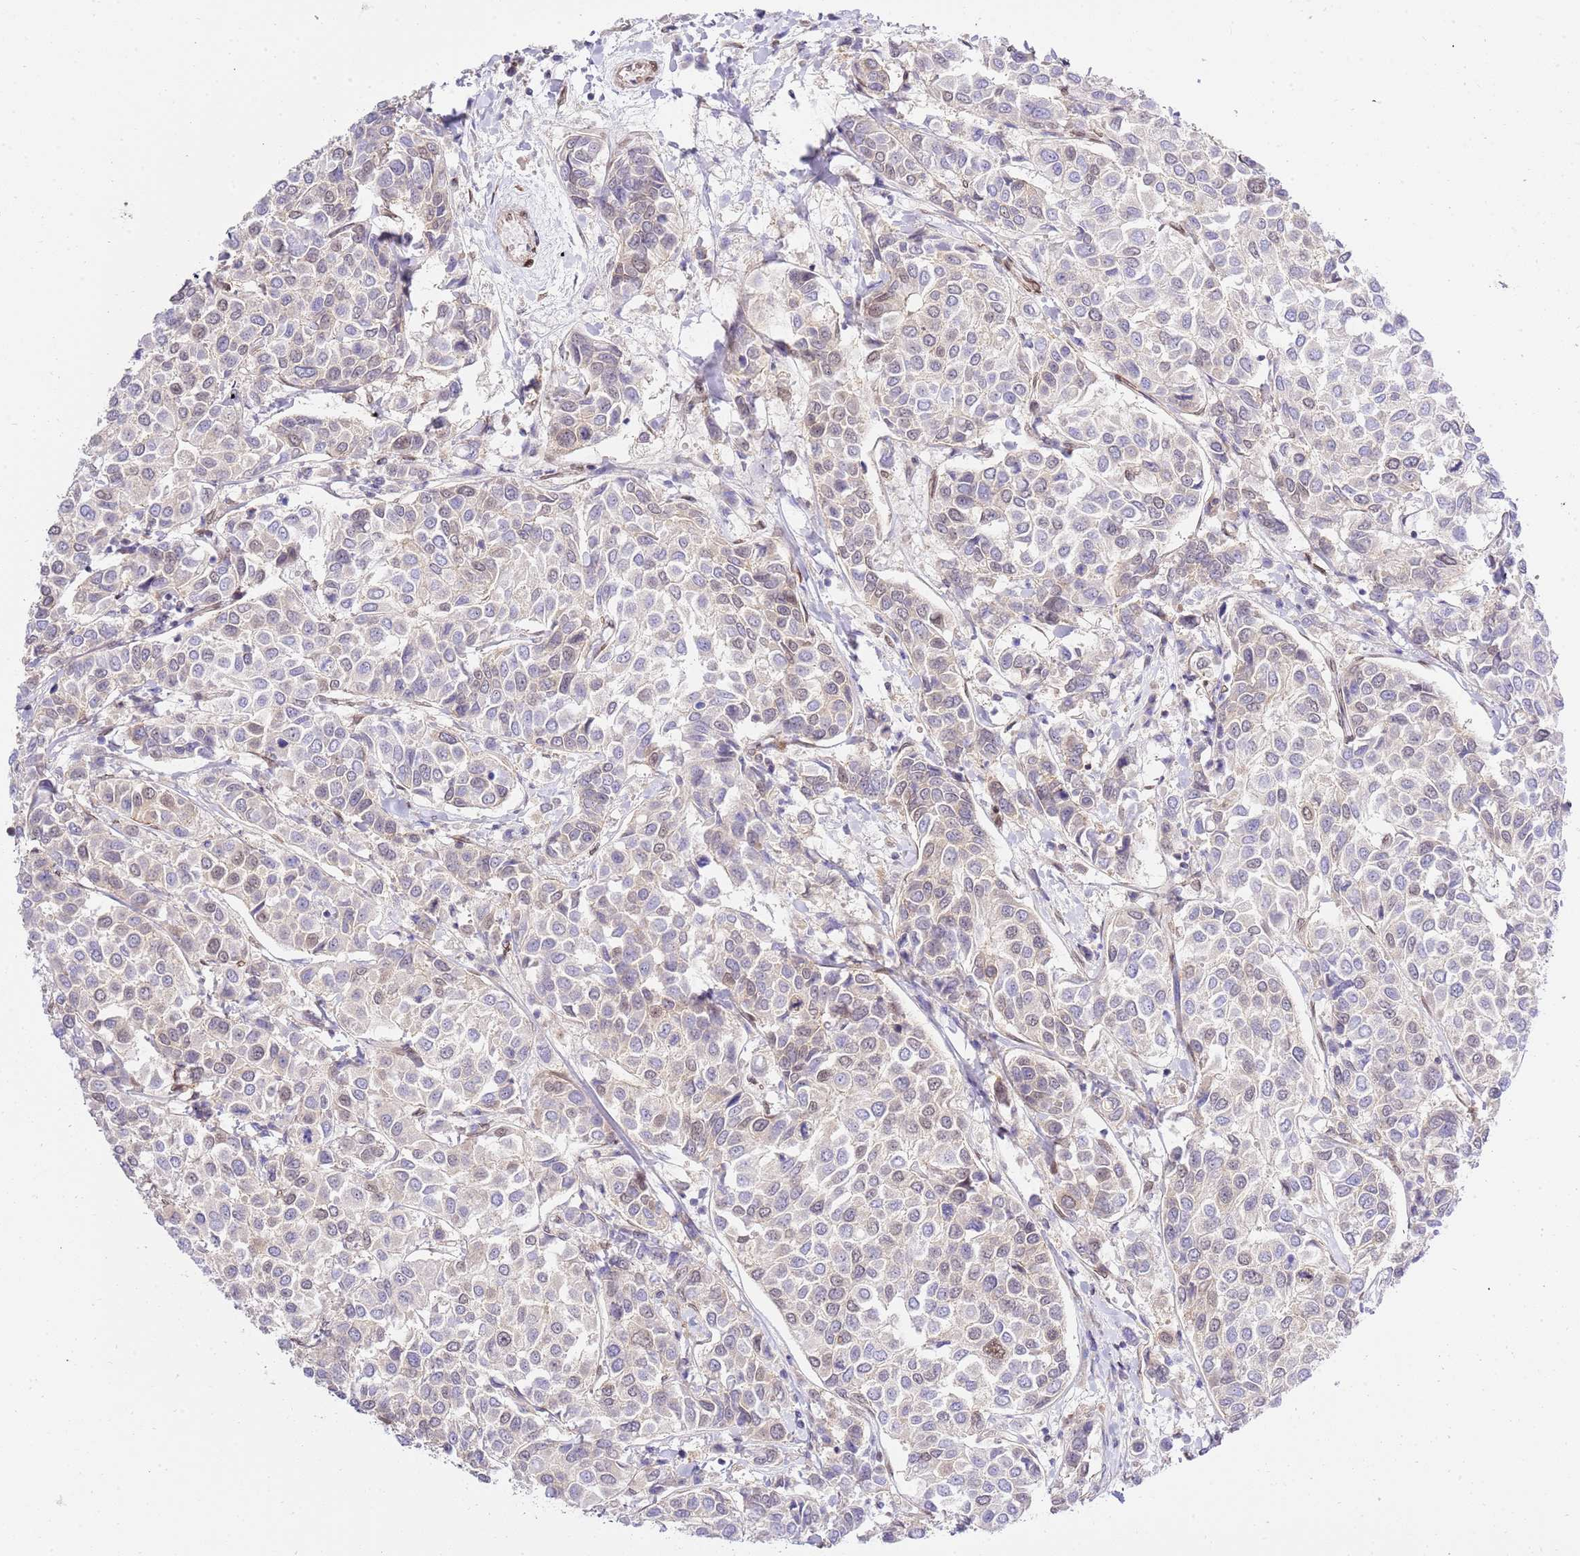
{"staining": {"intensity": "weak", "quantity": "<25%", "location": "nuclear"}, "tissue": "breast cancer", "cell_type": "Tumor cells", "image_type": "cancer", "snomed": [{"axis": "morphology", "description": "Duct carcinoma"}, {"axis": "topography", "description": "Breast"}], "caption": "High power microscopy micrograph of an immunohistochemistry image of breast cancer, revealing no significant expression in tumor cells.", "gene": "TRIM37", "patient": {"sex": "female", "age": 55}}